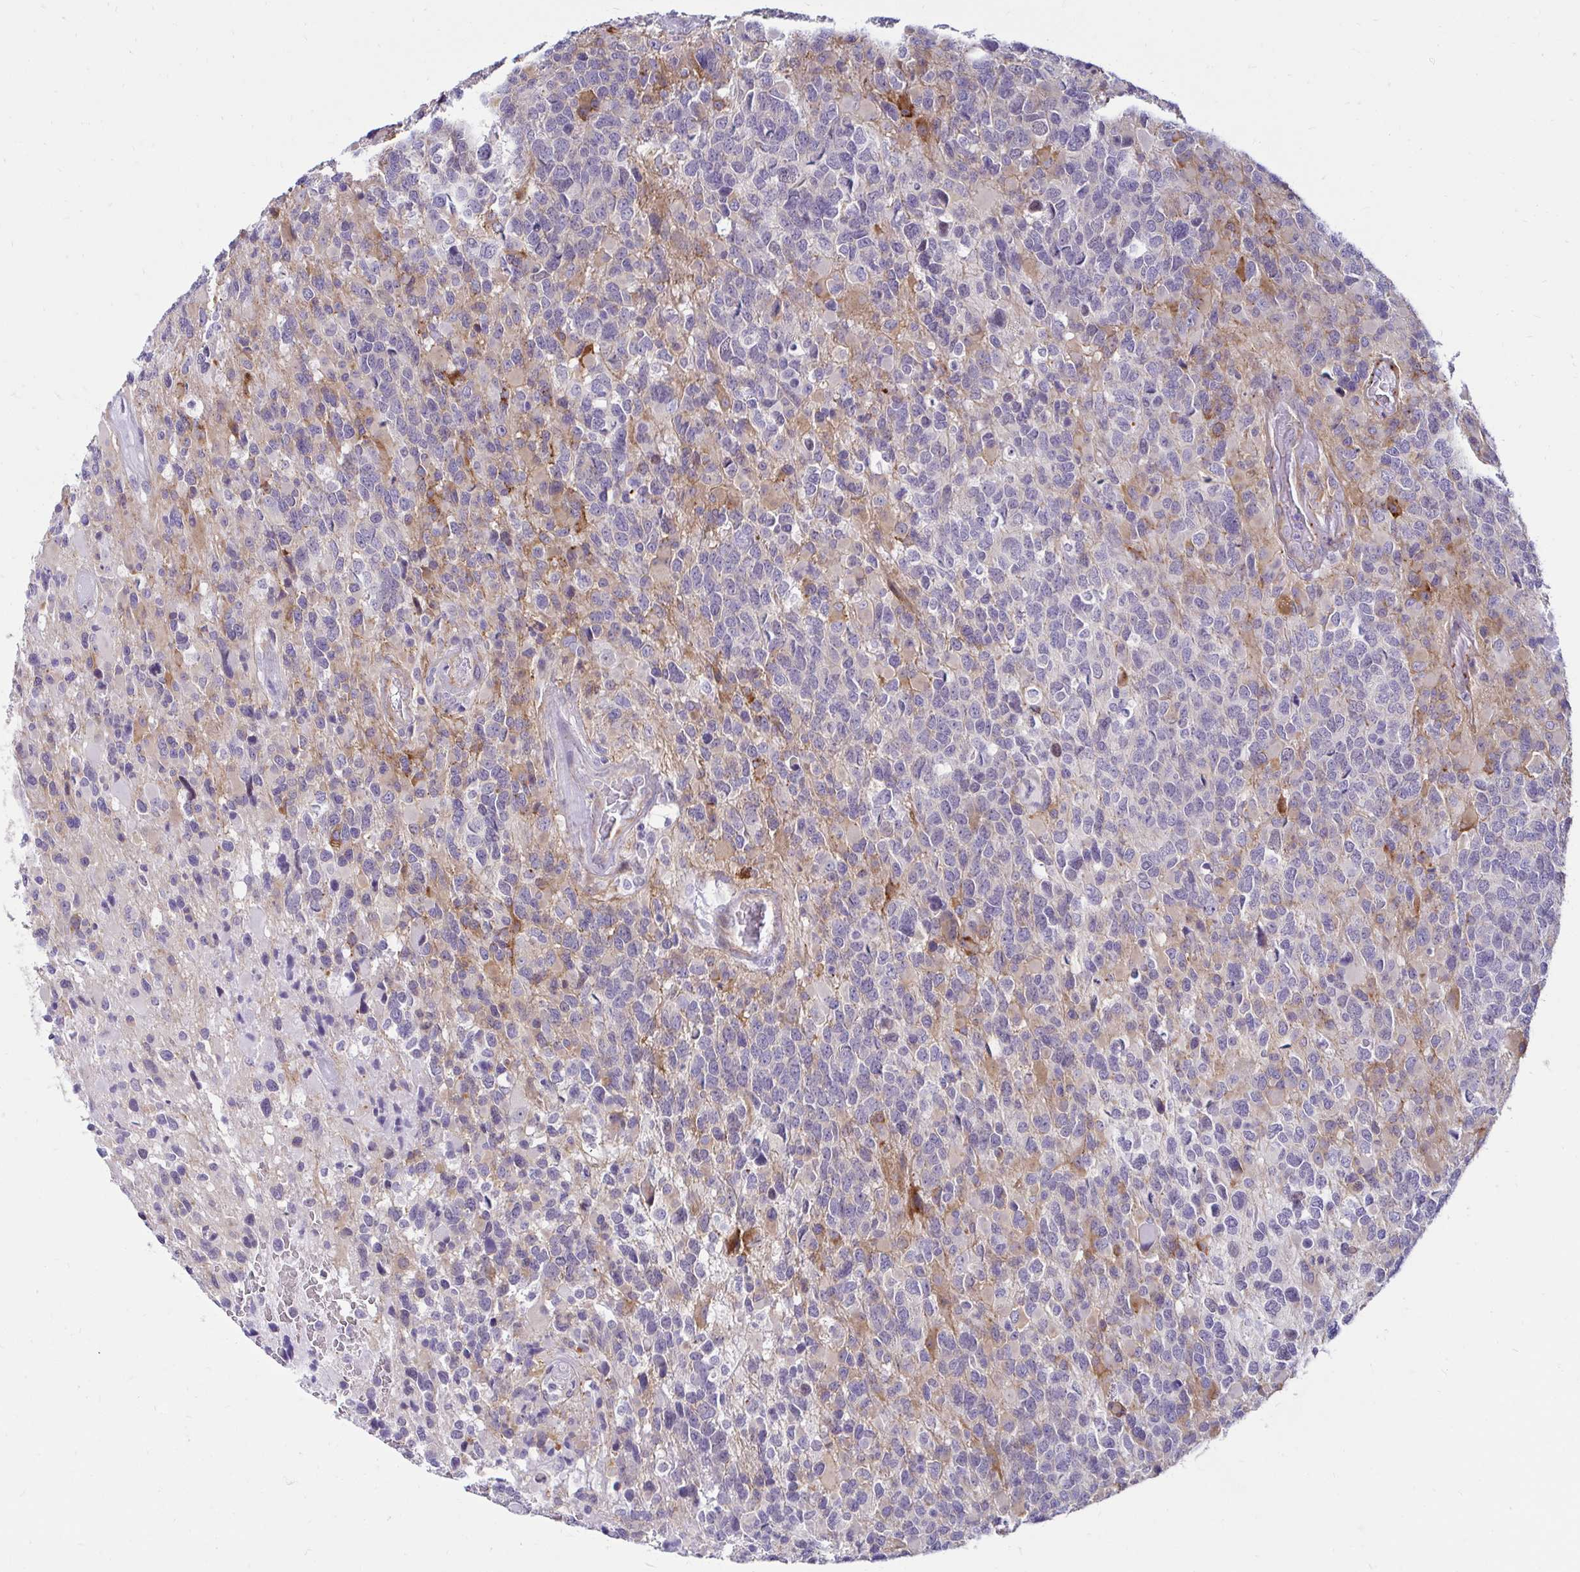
{"staining": {"intensity": "negative", "quantity": "none", "location": "none"}, "tissue": "glioma", "cell_type": "Tumor cells", "image_type": "cancer", "snomed": [{"axis": "morphology", "description": "Glioma, malignant, High grade"}, {"axis": "topography", "description": "Brain"}], "caption": "Image shows no protein expression in tumor cells of glioma tissue.", "gene": "ANKRD62", "patient": {"sex": "female", "age": 40}}